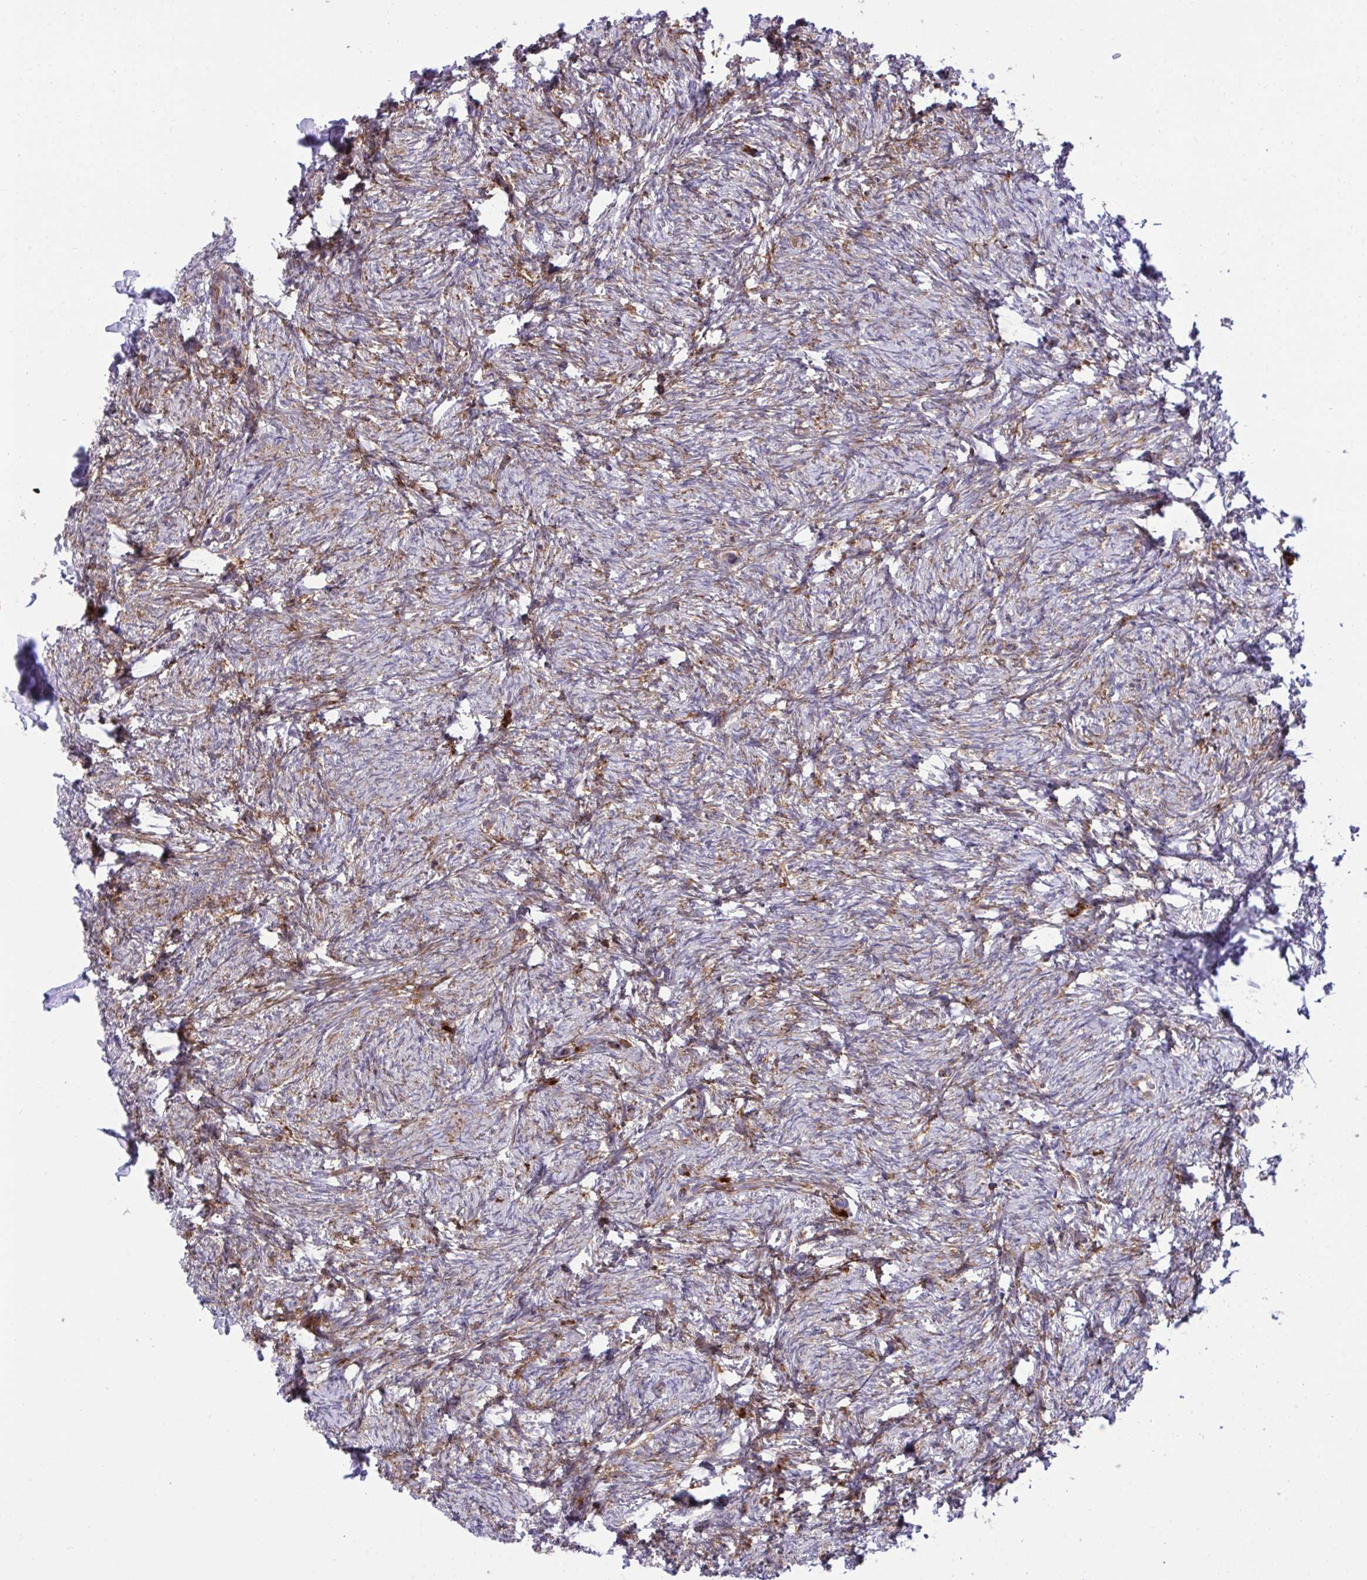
{"staining": {"intensity": "weak", "quantity": ">75%", "location": "cytoplasmic/membranous"}, "tissue": "ovary", "cell_type": "Follicle cells", "image_type": "normal", "snomed": [{"axis": "morphology", "description": "Normal tissue, NOS"}, {"axis": "topography", "description": "Ovary"}], "caption": "Immunohistochemical staining of unremarkable ovary displays weak cytoplasmic/membranous protein staining in approximately >75% of follicle cells.", "gene": "RPS15", "patient": {"sex": "female", "age": 41}}